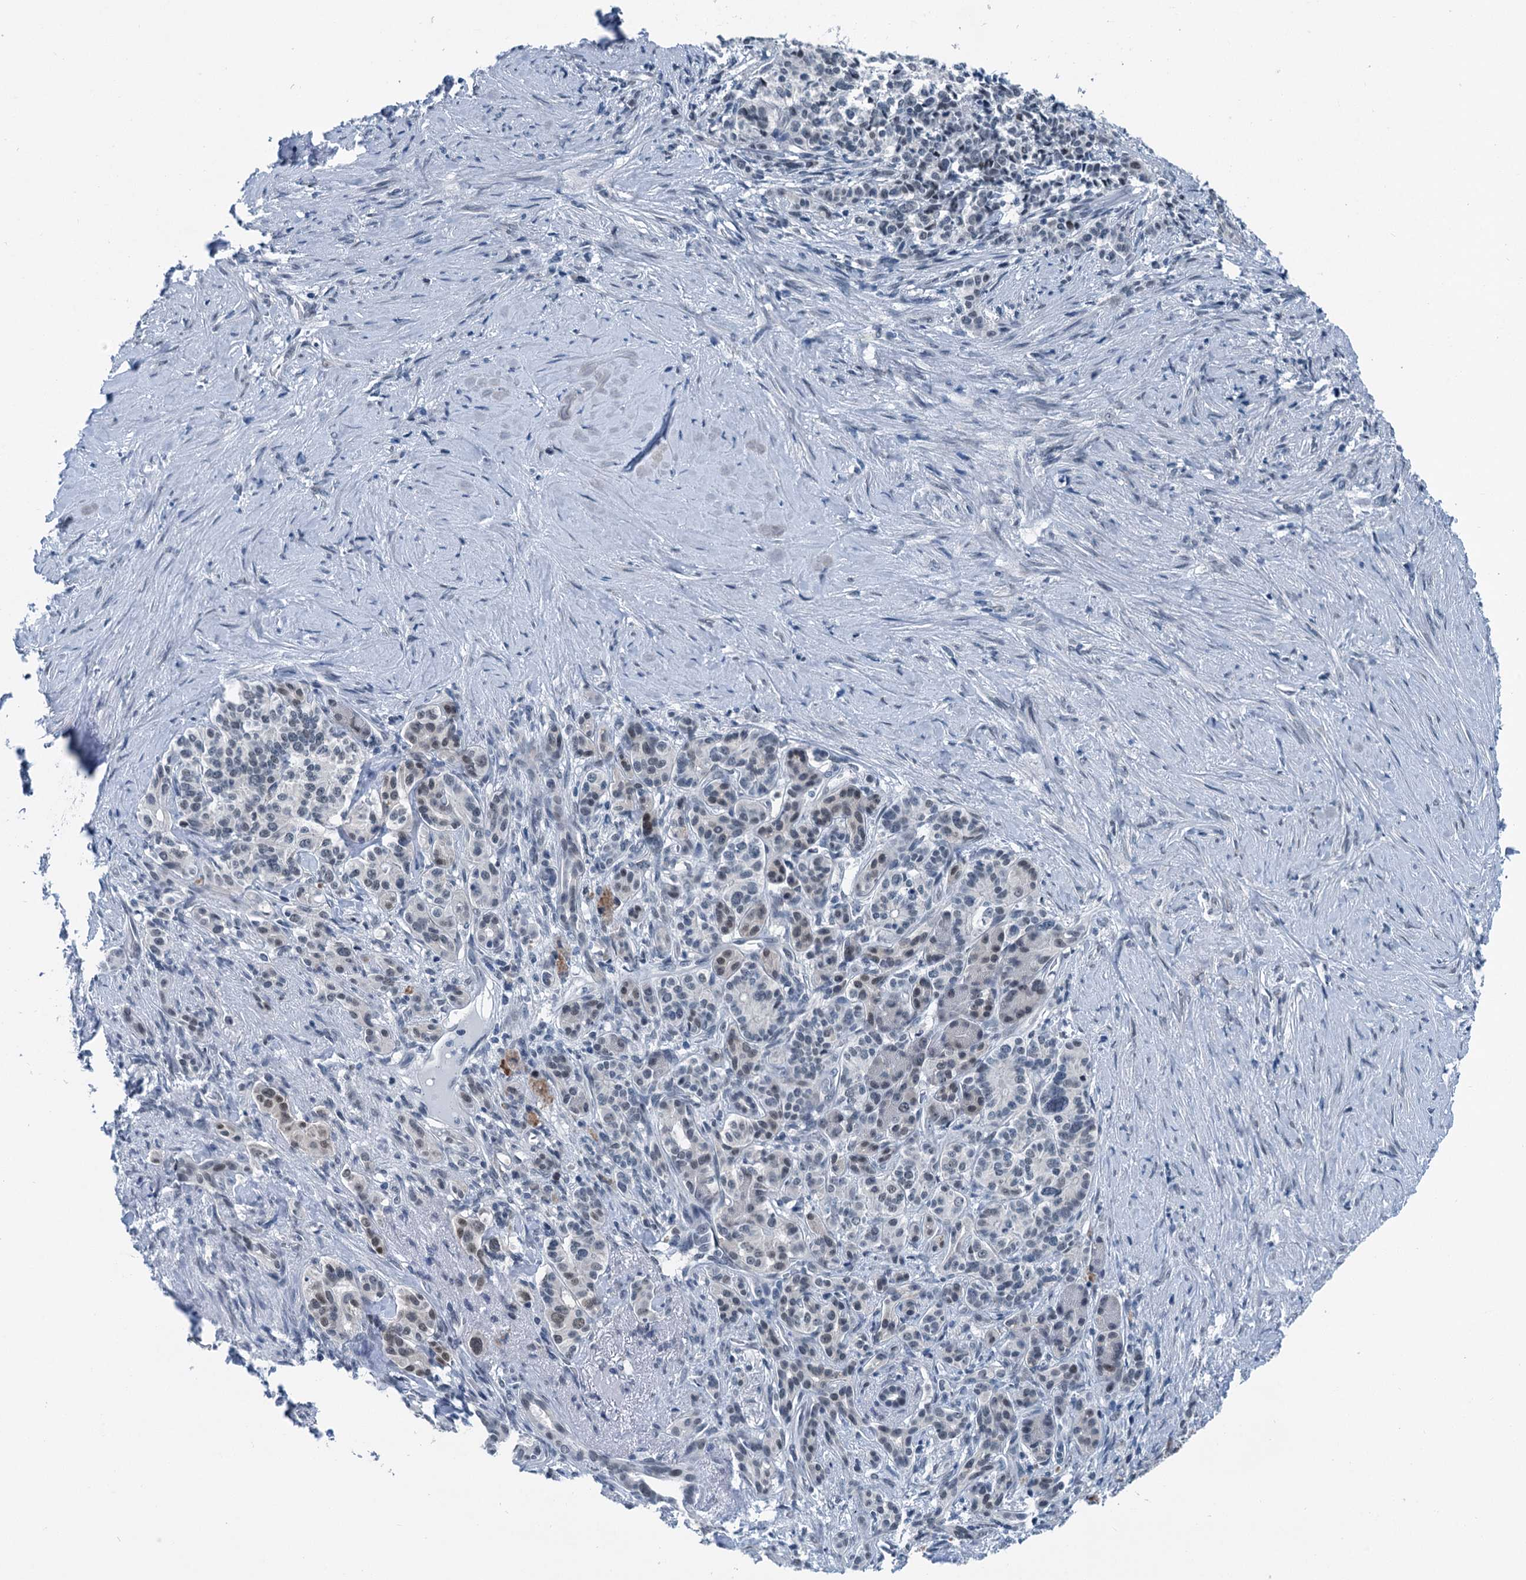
{"staining": {"intensity": "weak", "quantity": "<25%", "location": "nuclear"}, "tissue": "pancreatic cancer", "cell_type": "Tumor cells", "image_type": "cancer", "snomed": [{"axis": "morphology", "description": "Adenocarcinoma, NOS"}, {"axis": "topography", "description": "Pancreas"}], "caption": "Photomicrograph shows no significant protein staining in tumor cells of adenocarcinoma (pancreatic).", "gene": "TRPT1", "patient": {"sex": "female", "age": 74}}